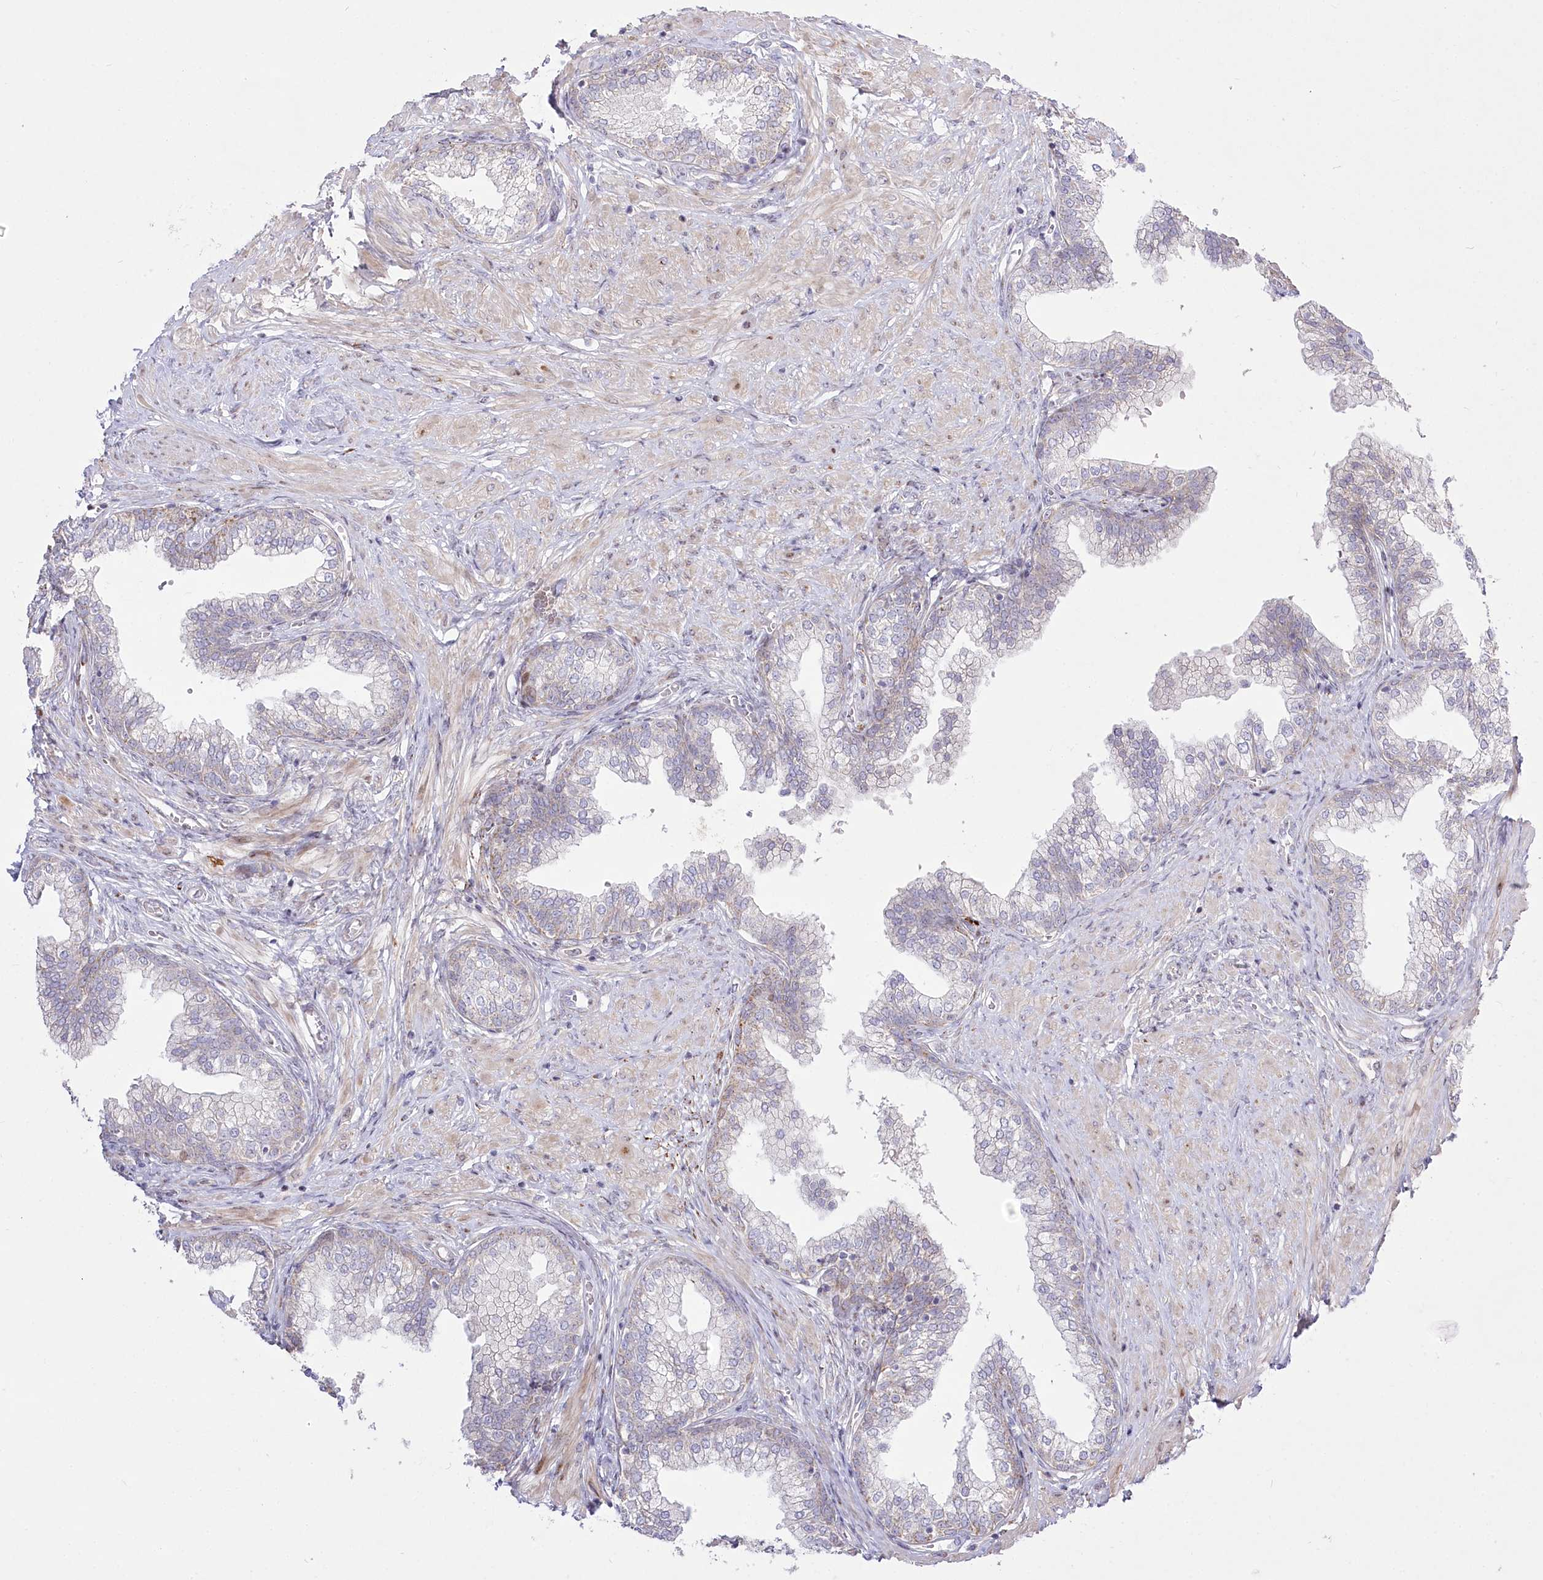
{"staining": {"intensity": "moderate", "quantity": "<25%", "location": "cytoplasmic/membranous"}, "tissue": "prostate", "cell_type": "Glandular cells", "image_type": "normal", "snomed": [{"axis": "morphology", "description": "Normal tissue, NOS"}, {"axis": "morphology", "description": "Urothelial carcinoma, Low grade"}, {"axis": "topography", "description": "Urinary bladder"}, {"axis": "topography", "description": "Prostate"}], "caption": "Protein expression analysis of unremarkable human prostate reveals moderate cytoplasmic/membranous expression in about <25% of glandular cells.", "gene": "CEP164", "patient": {"sex": "male", "age": 60}}